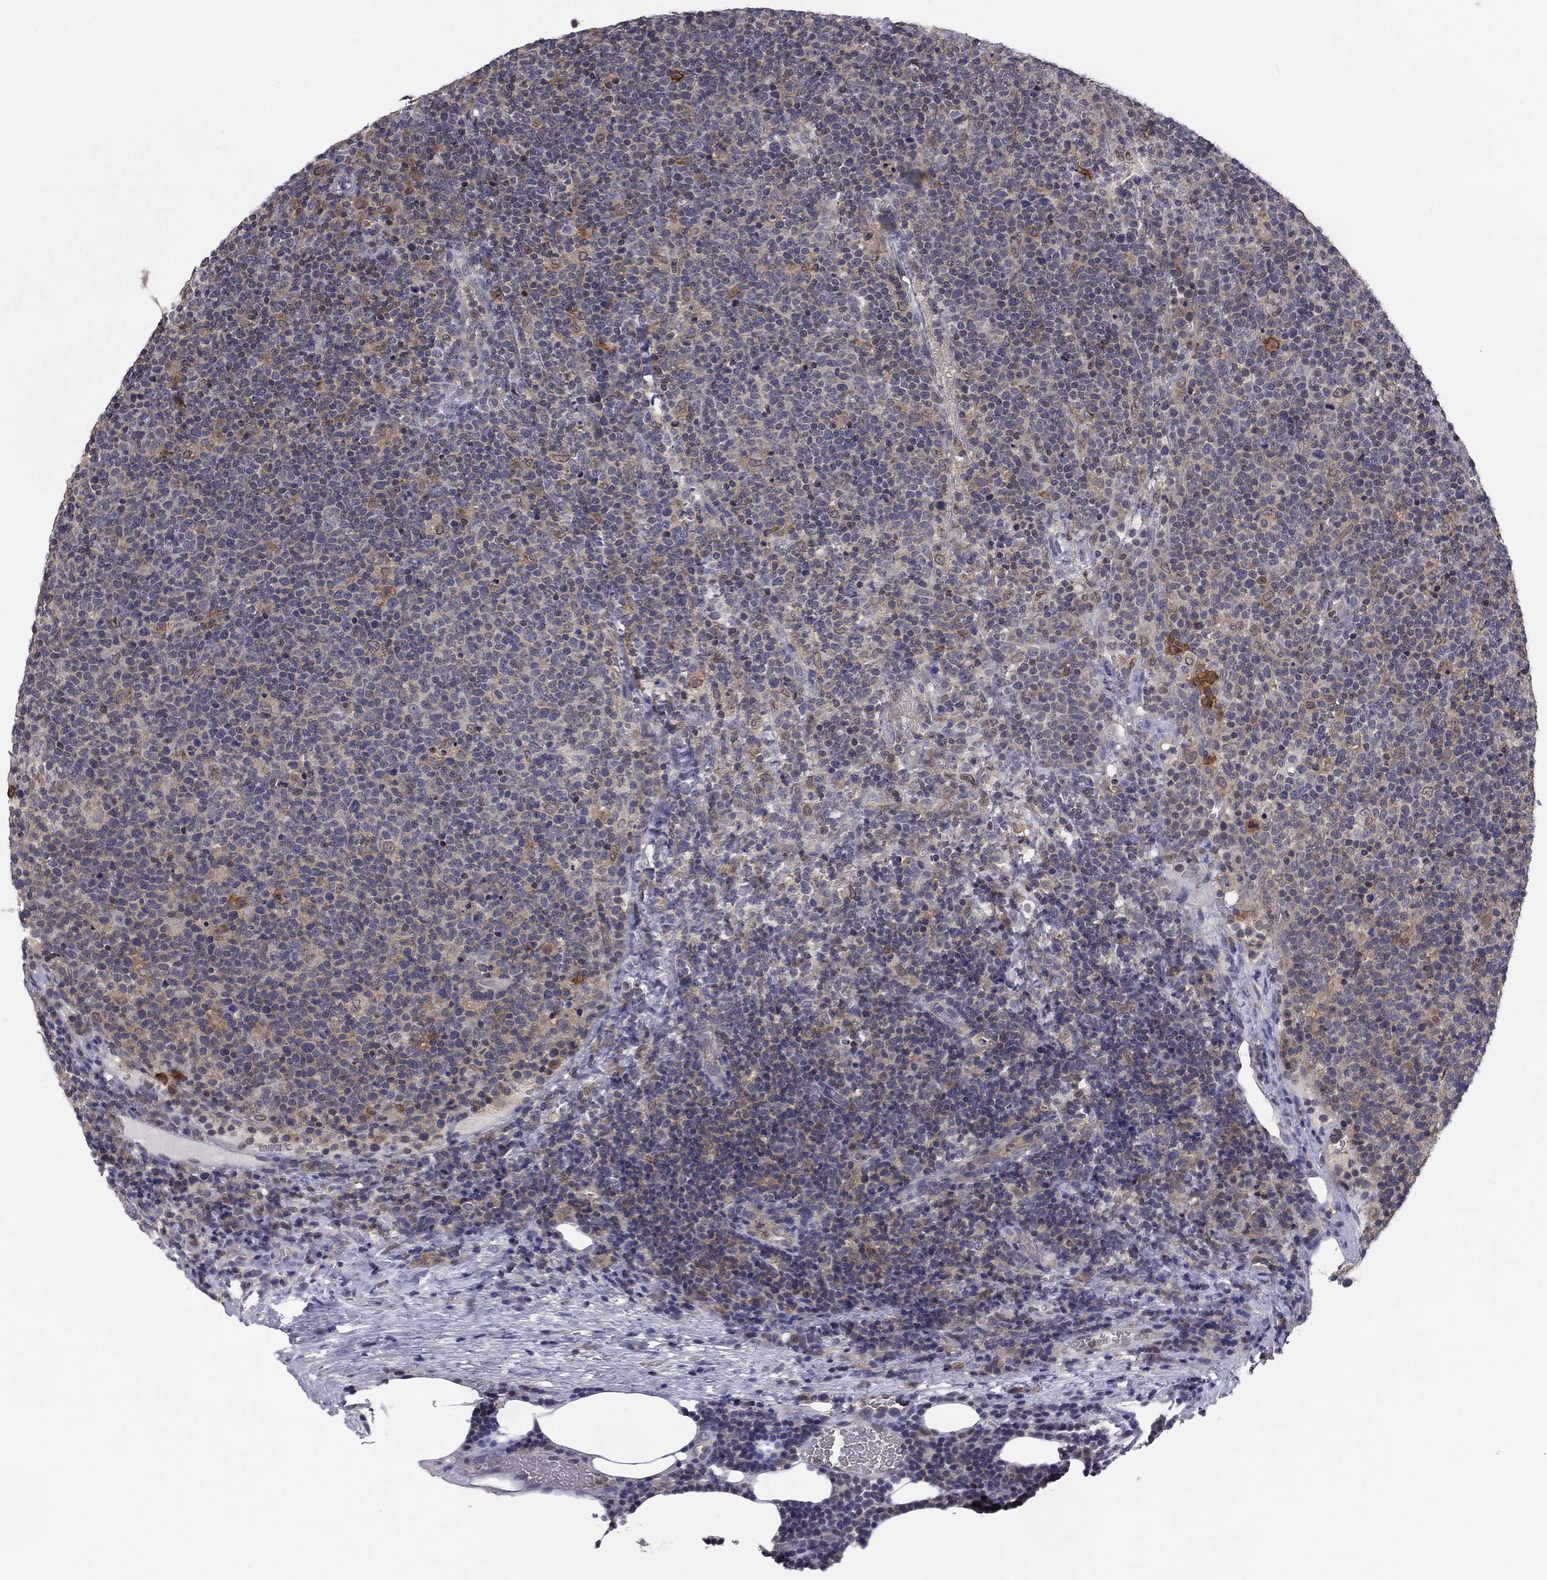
{"staining": {"intensity": "weak", "quantity": "<25%", "location": "cytoplasmic/membranous"}, "tissue": "lymphoma", "cell_type": "Tumor cells", "image_type": "cancer", "snomed": [{"axis": "morphology", "description": "Malignant lymphoma, non-Hodgkin's type, High grade"}, {"axis": "topography", "description": "Lymph node"}], "caption": "A photomicrograph of lymphoma stained for a protein exhibits no brown staining in tumor cells.", "gene": "PLCB2", "patient": {"sex": "male", "age": 61}}